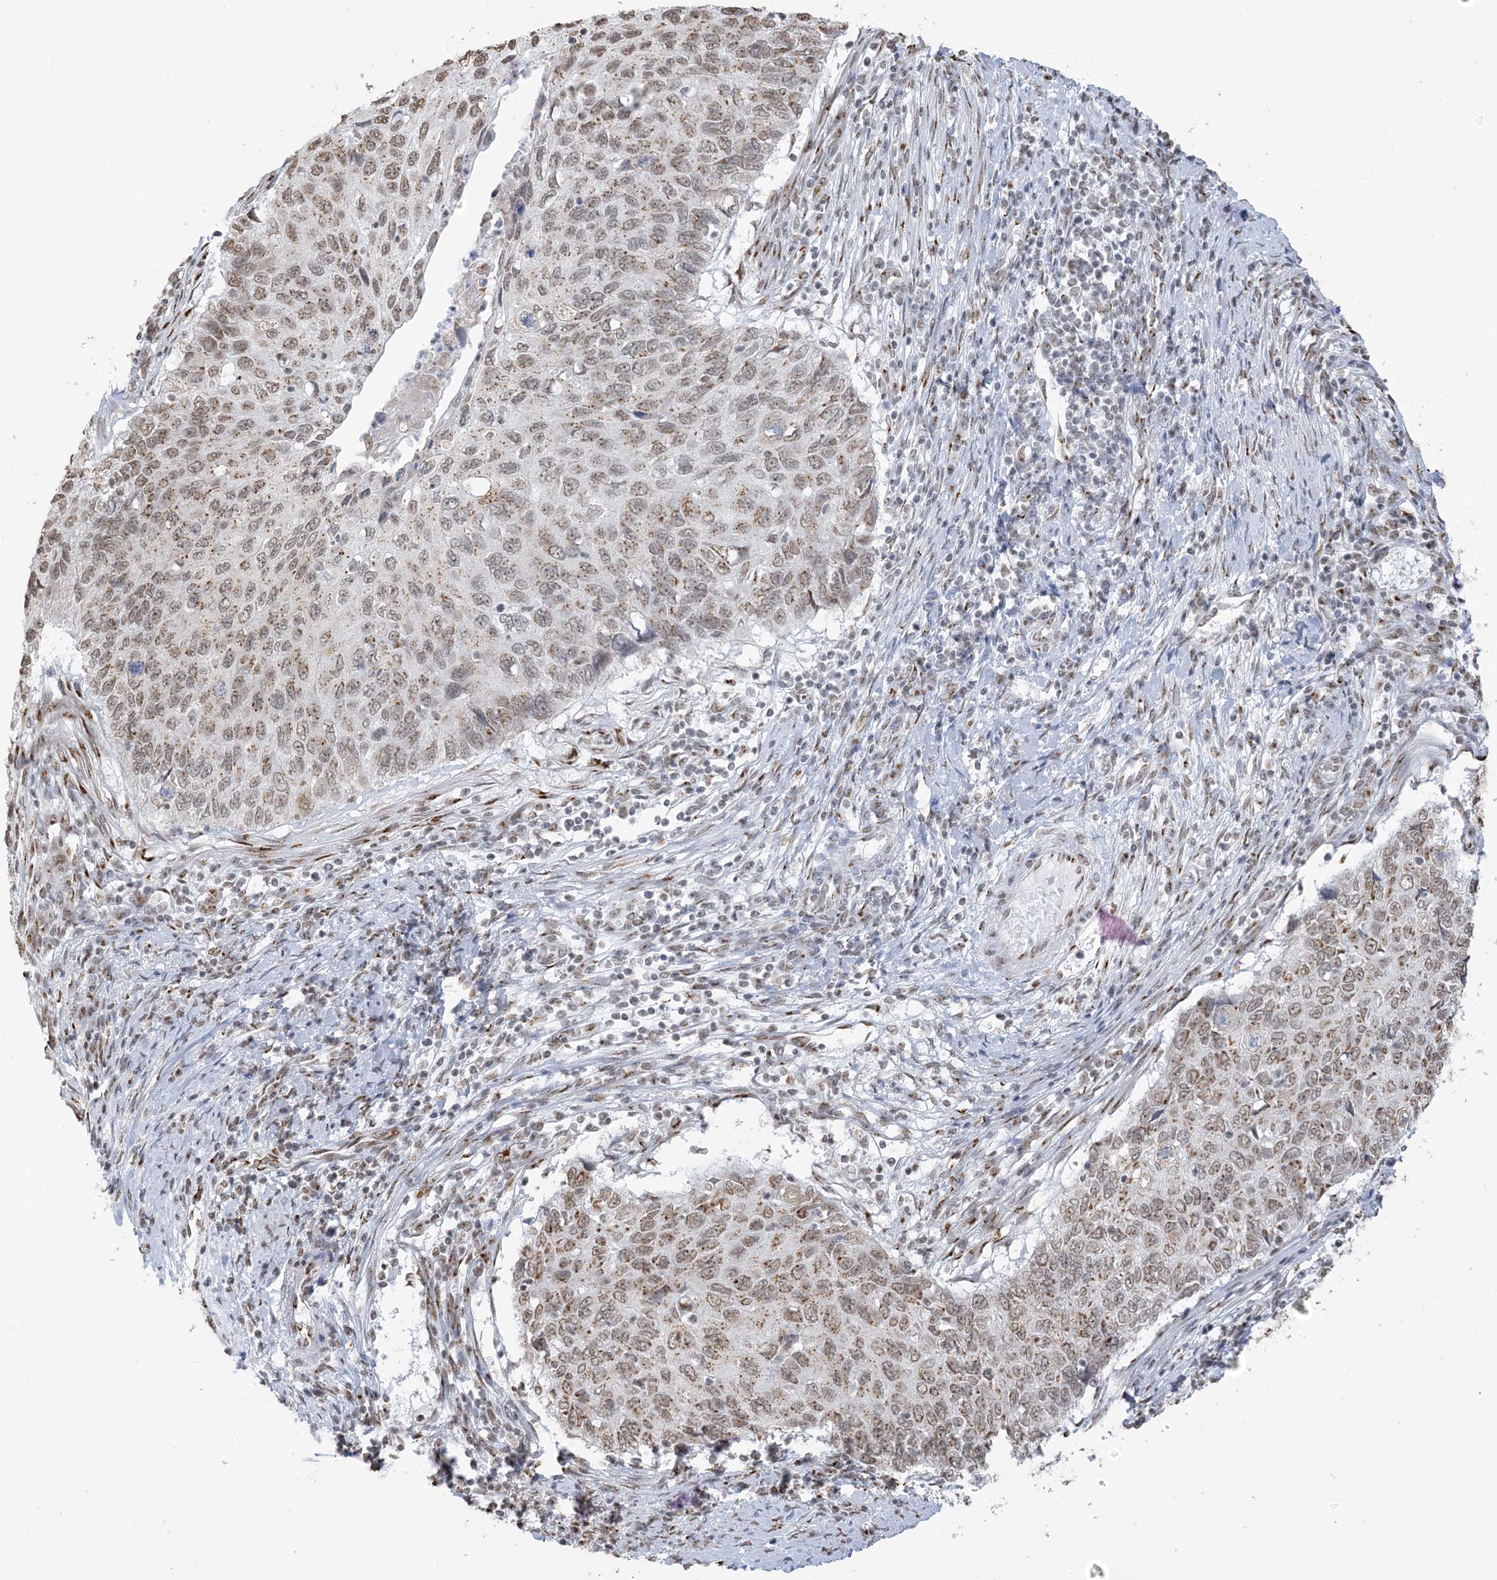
{"staining": {"intensity": "moderate", "quantity": ">75%", "location": "cytoplasmic/membranous,nuclear"}, "tissue": "cervical cancer", "cell_type": "Tumor cells", "image_type": "cancer", "snomed": [{"axis": "morphology", "description": "Squamous cell carcinoma, NOS"}, {"axis": "topography", "description": "Cervix"}], "caption": "Brown immunohistochemical staining in squamous cell carcinoma (cervical) exhibits moderate cytoplasmic/membranous and nuclear expression in about >75% of tumor cells.", "gene": "GPR107", "patient": {"sex": "female", "age": 70}}